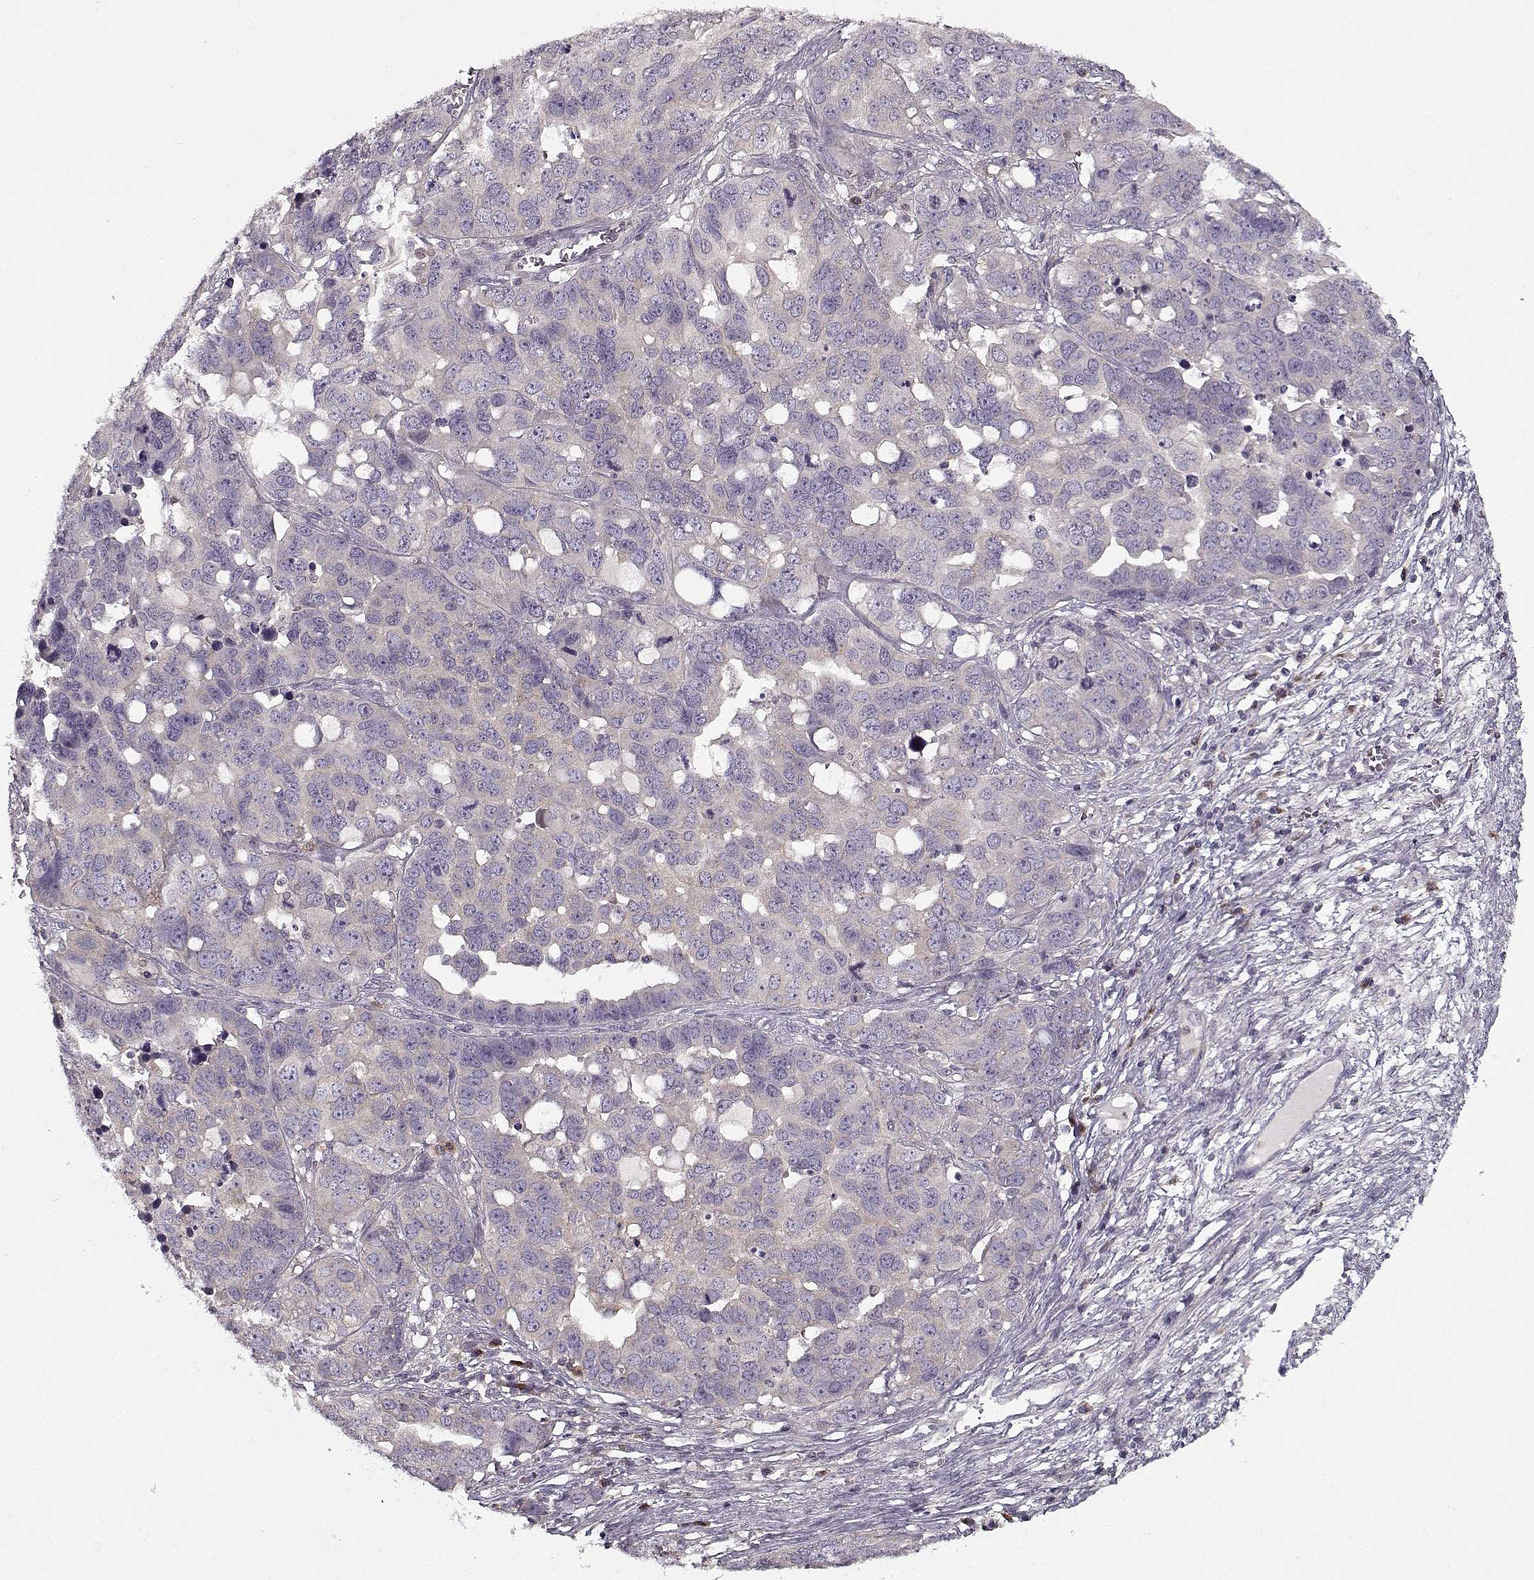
{"staining": {"intensity": "negative", "quantity": "none", "location": "none"}, "tissue": "ovarian cancer", "cell_type": "Tumor cells", "image_type": "cancer", "snomed": [{"axis": "morphology", "description": "Carcinoma, endometroid"}, {"axis": "topography", "description": "Ovary"}], "caption": "High magnification brightfield microscopy of endometroid carcinoma (ovarian) stained with DAB (brown) and counterstained with hematoxylin (blue): tumor cells show no significant positivity.", "gene": "UNC13D", "patient": {"sex": "female", "age": 78}}